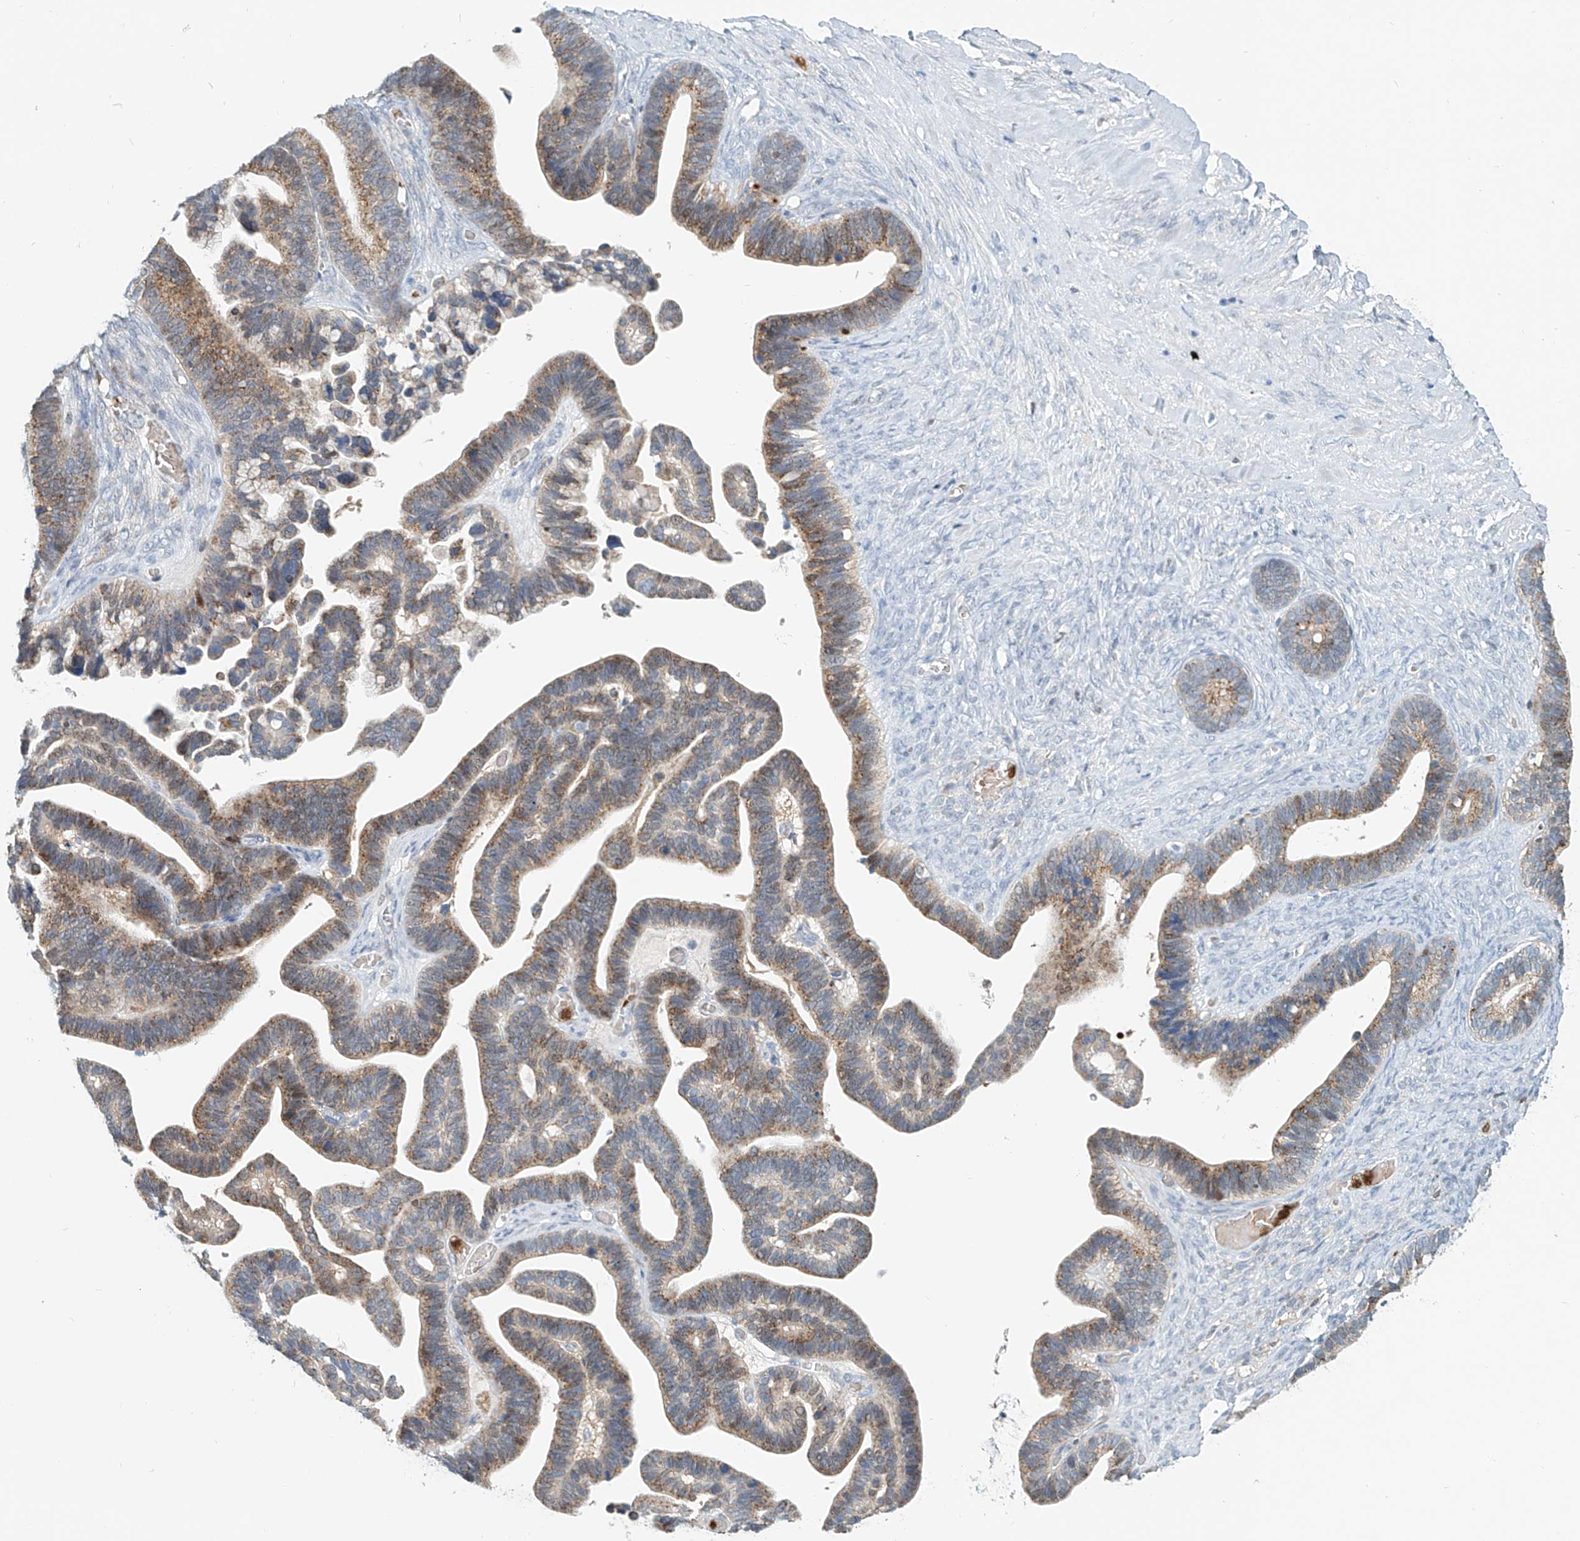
{"staining": {"intensity": "moderate", "quantity": ">75%", "location": "cytoplasmic/membranous"}, "tissue": "ovarian cancer", "cell_type": "Tumor cells", "image_type": "cancer", "snomed": [{"axis": "morphology", "description": "Cystadenocarcinoma, serous, NOS"}, {"axis": "topography", "description": "Ovary"}], "caption": "Protein expression analysis of serous cystadenocarcinoma (ovarian) exhibits moderate cytoplasmic/membranous expression in approximately >75% of tumor cells.", "gene": "PTPRA", "patient": {"sex": "female", "age": 56}}